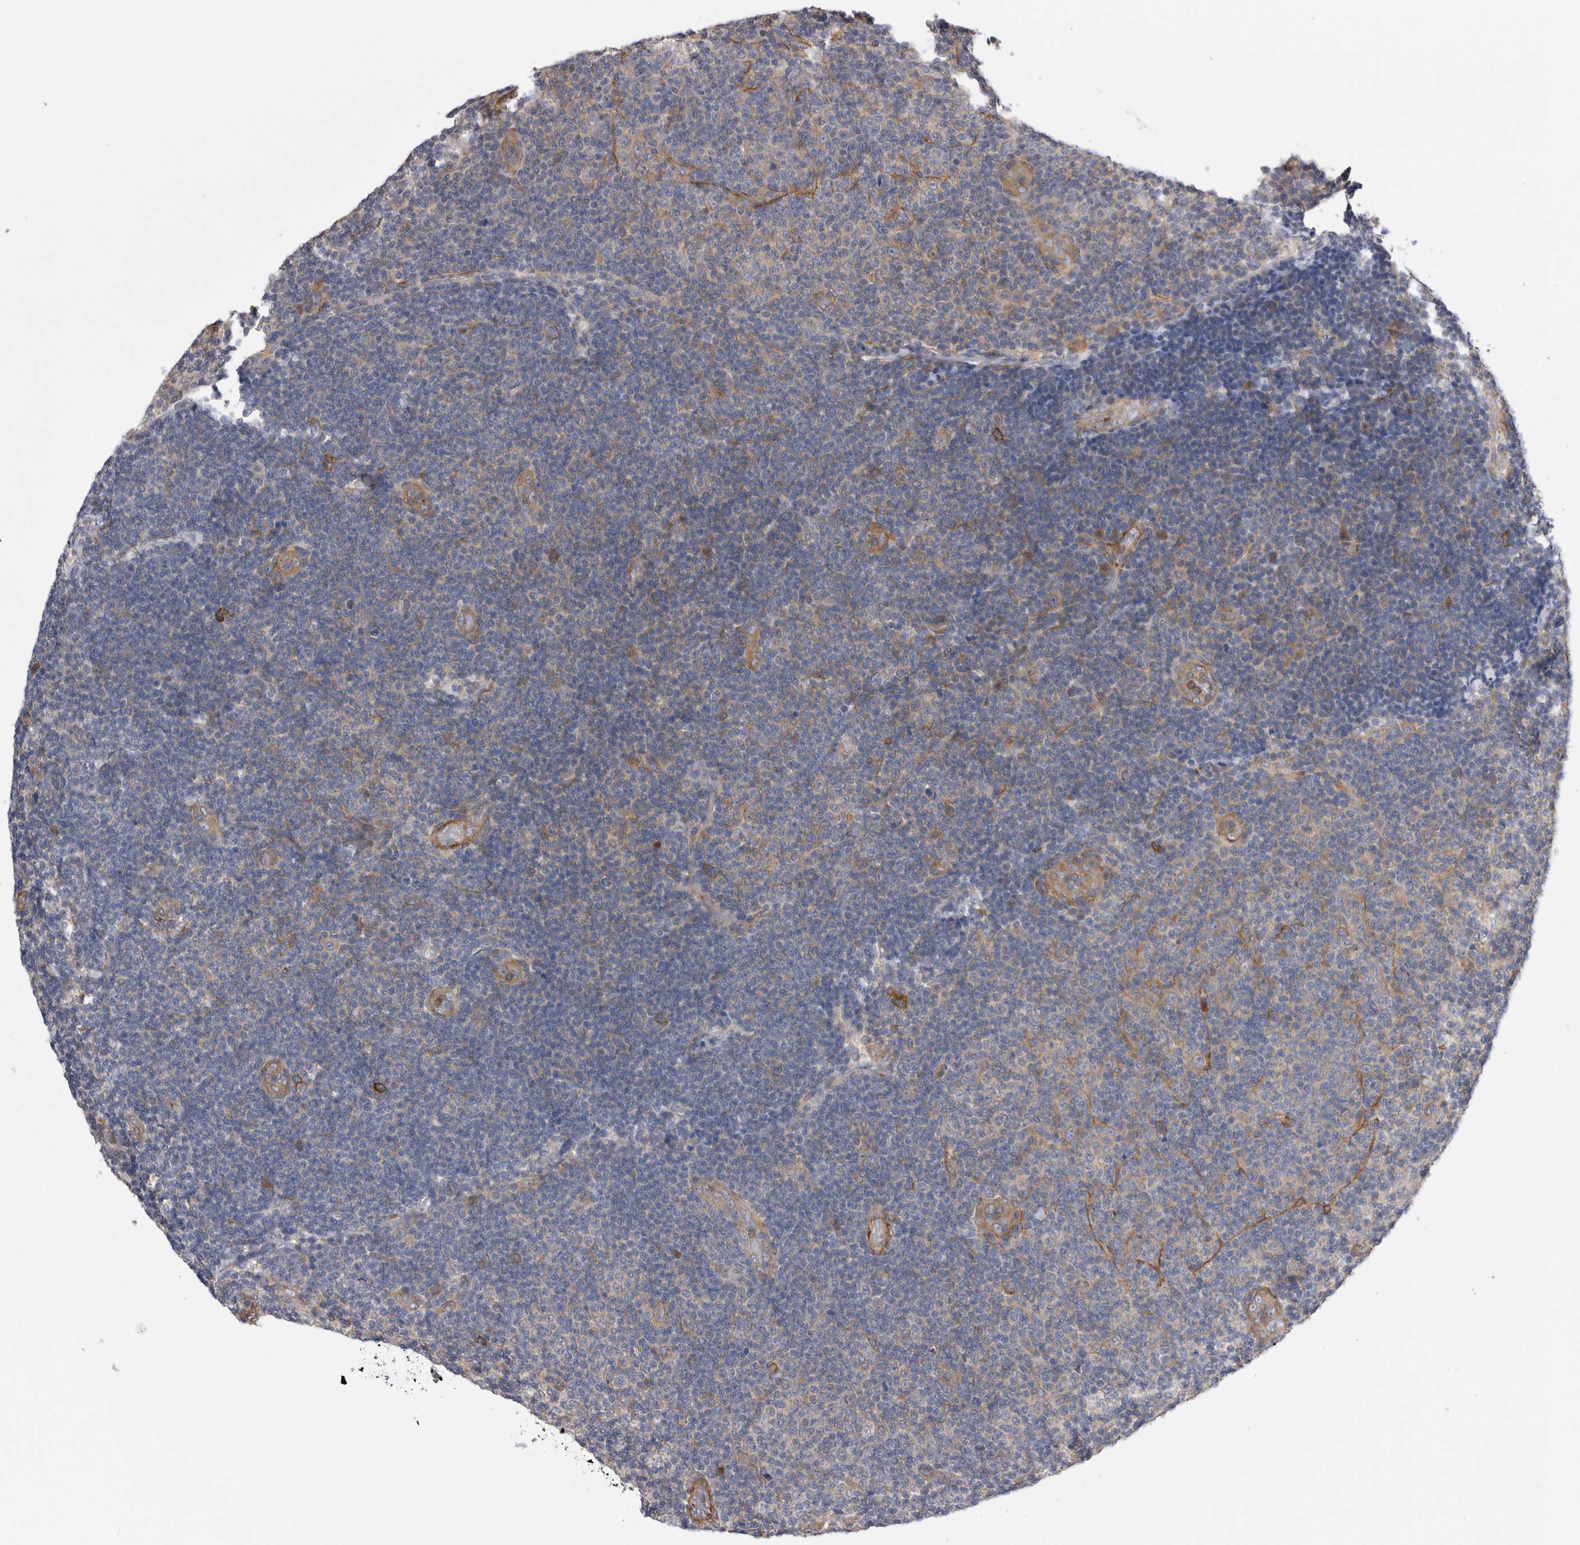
{"staining": {"intensity": "weak", "quantity": "<25%", "location": "cytoplasmic/membranous"}, "tissue": "lymphoma", "cell_type": "Tumor cells", "image_type": "cancer", "snomed": [{"axis": "morphology", "description": "Malignant lymphoma, non-Hodgkin's type, Low grade"}, {"axis": "topography", "description": "Lymph node"}], "caption": "IHC image of low-grade malignant lymphoma, non-Hodgkin's type stained for a protein (brown), which reveals no staining in tumor cells.", "gene": "EPRS1", "patient": {"sex": "male", "age": 83}}